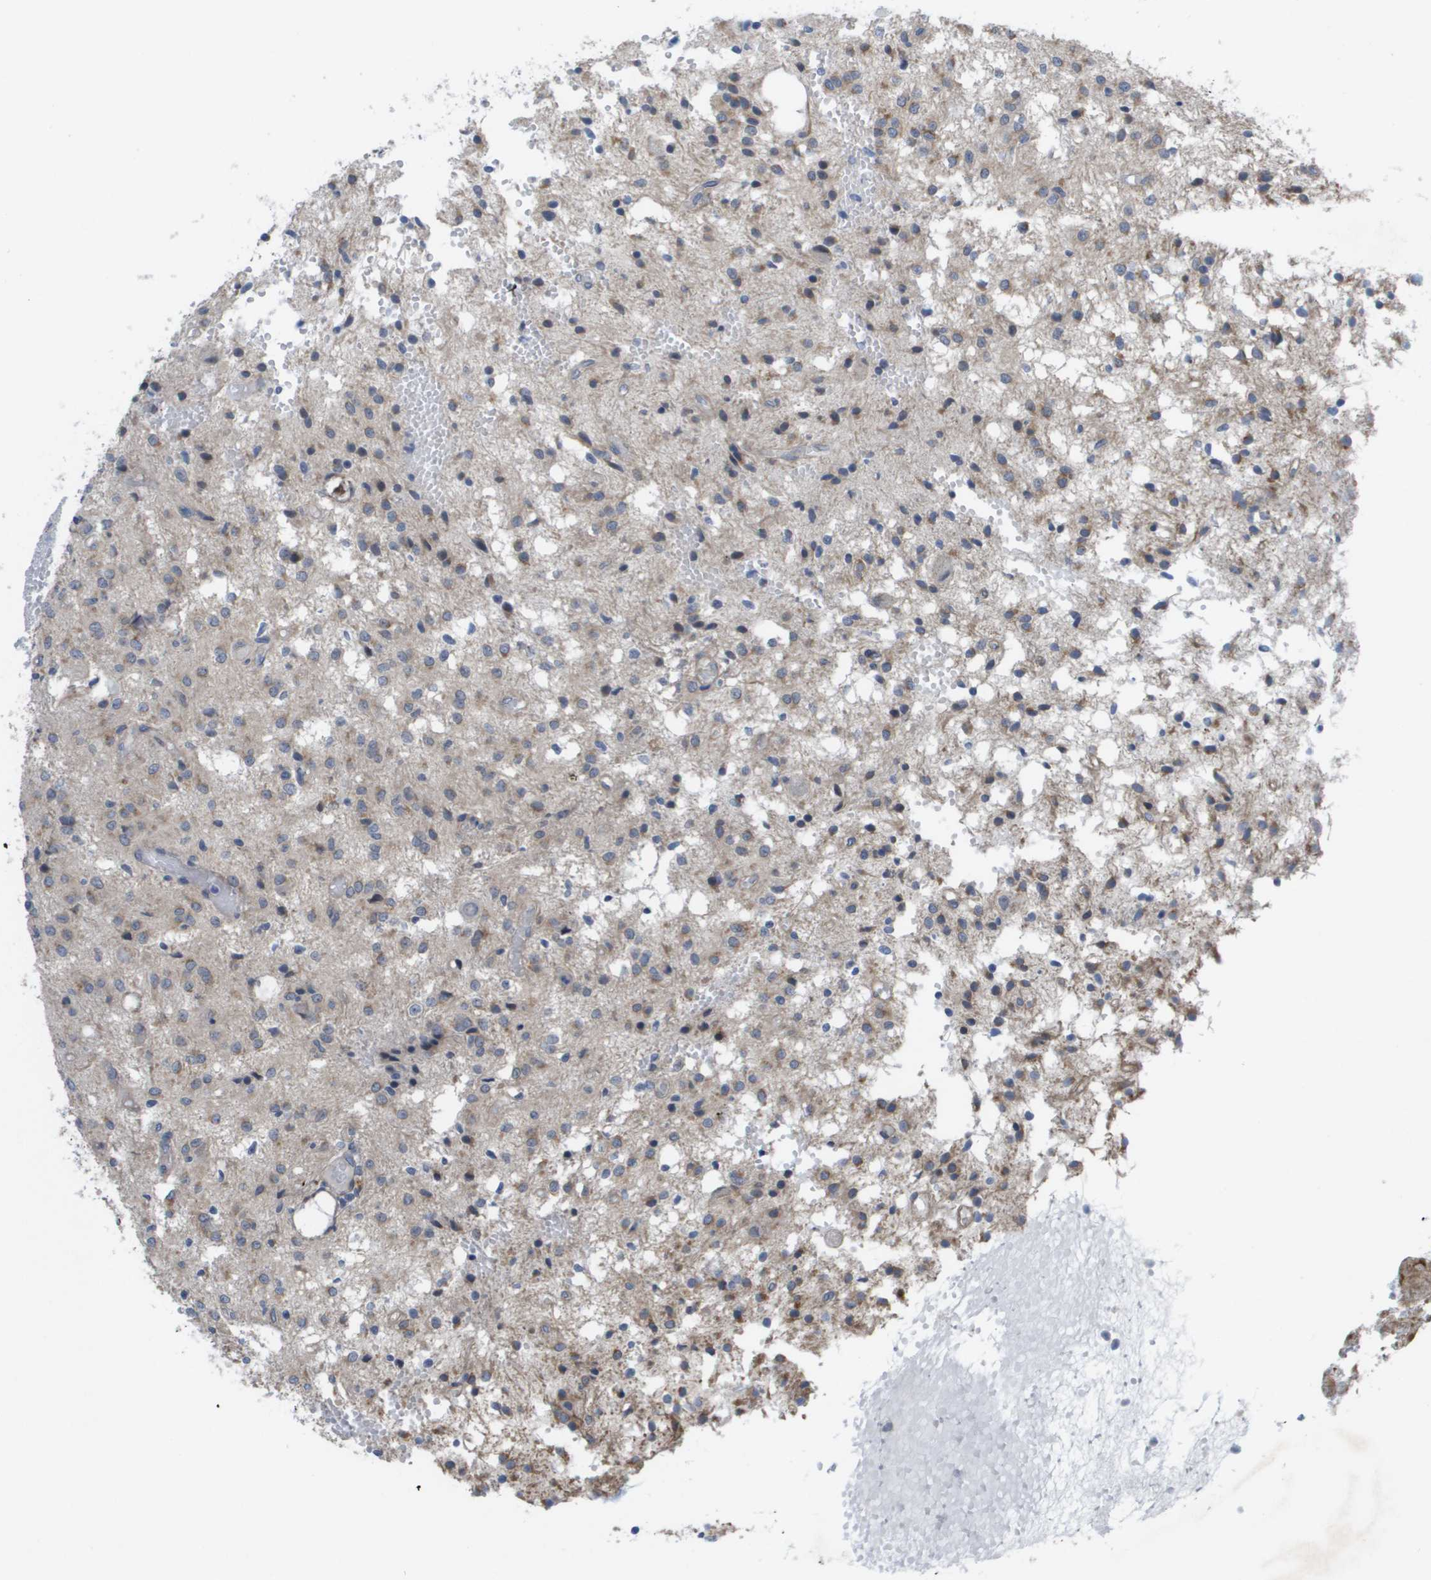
{"staining": {"intensity": "weak", "quantity": "25%-75%", "location": "cytoplasmic/membranous"}, "tissue": "glioma", "cell_type": "Tumor cells", "image_type": "cancer", "snomed": [{"axis": "morphology", "description": "Glioma, malignant, High grade"}, {"axis": "topography", "description": "Brain"}], "caption": "A brown stain labels weak cytoplasmic/membranous staining of a protein in malignant glioma (high-grade) tumor cells. The staining was performed using DAB (3,3'-diaminobenzidine), with brown indicating positive protein expression. Nuclei are stained blue with hematoxylin.", "gene": "MTARC2", "patient": {"sex": "female", "age": 59}}